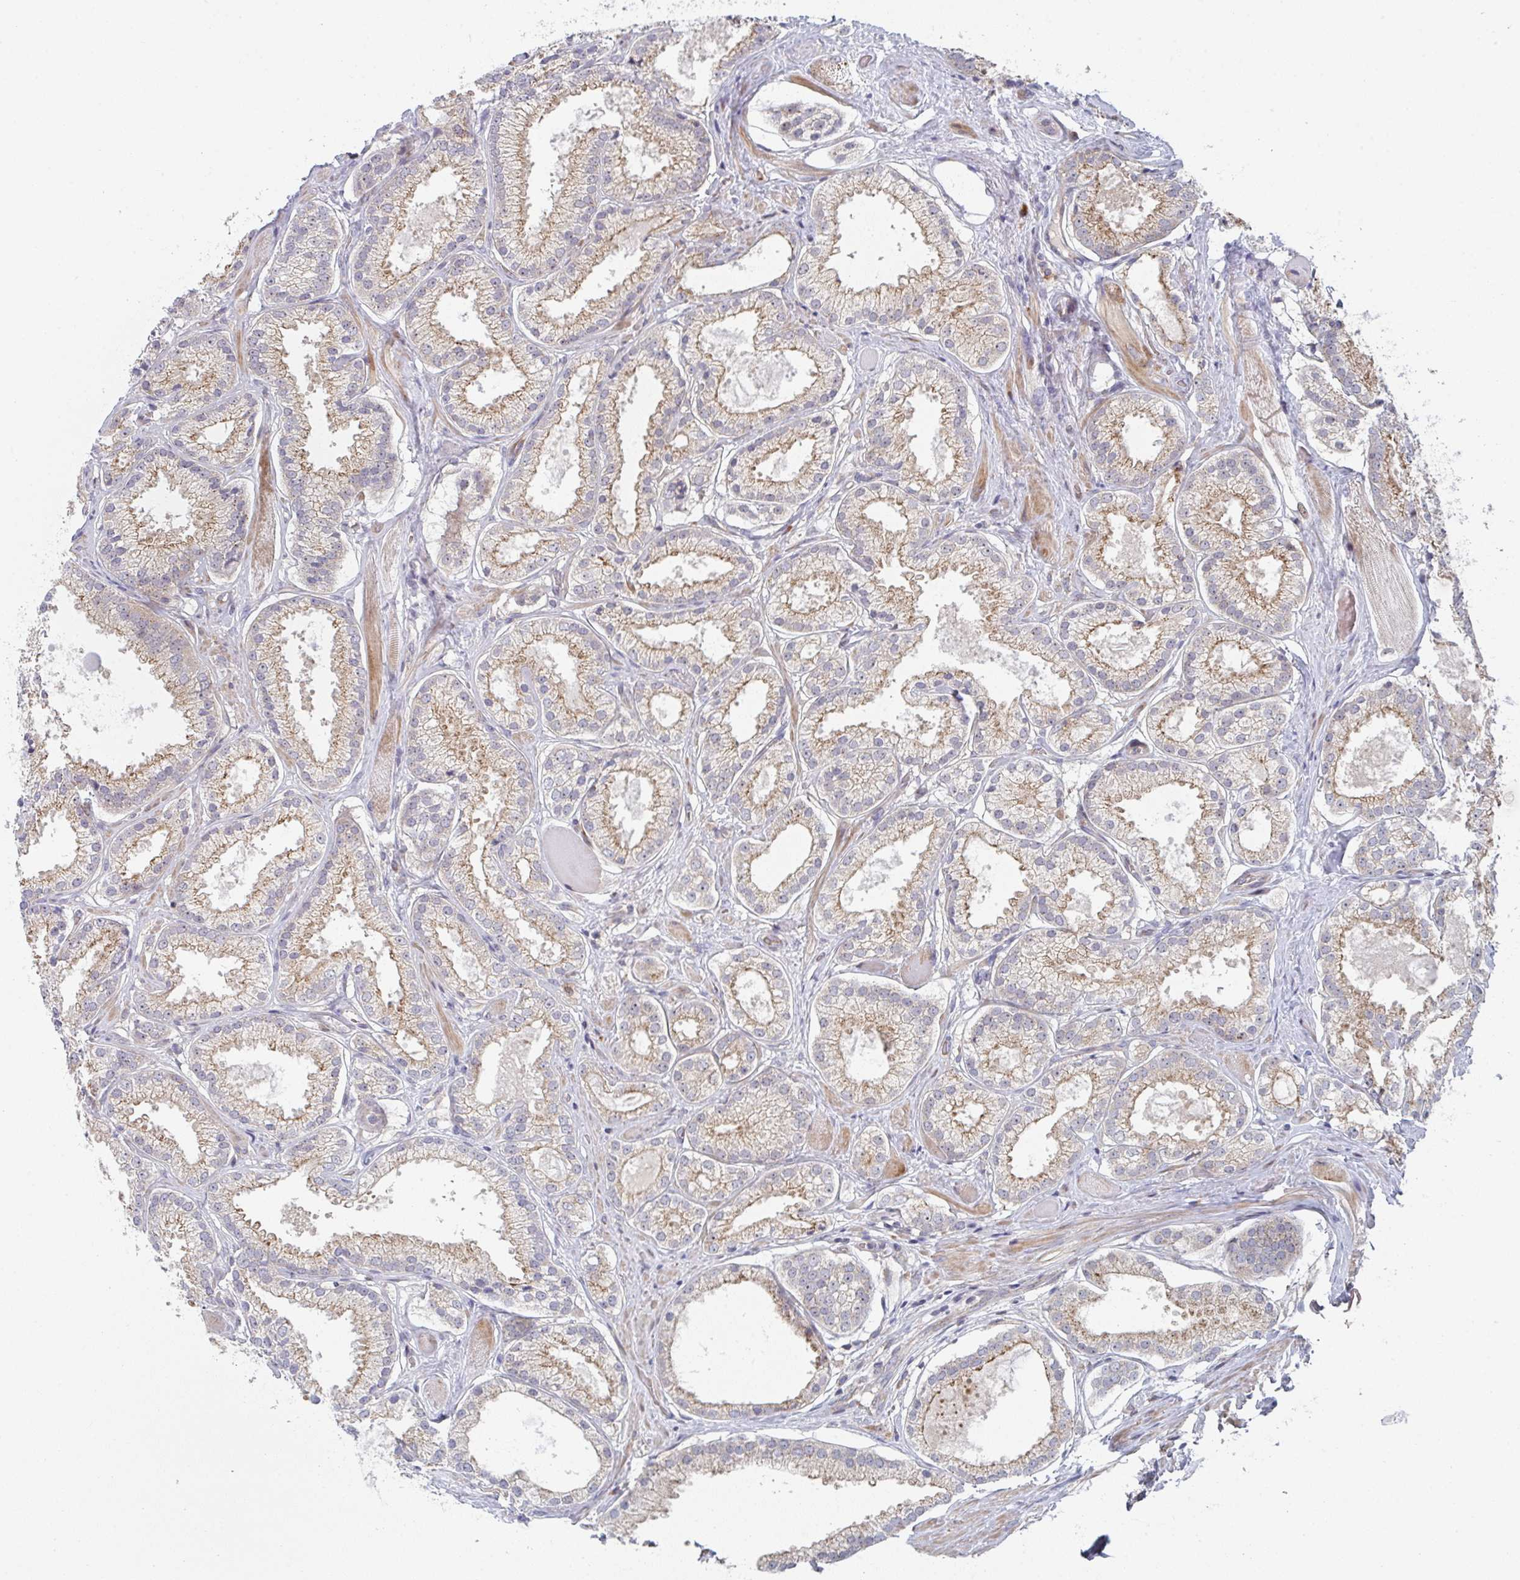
{"staining": {"intensity": "moderate", "quantity": ">75%", "location": "cytoplasmic/membranous"}, "tissue": "prostate cancer", "cell_type": "Tumor cells", "image_type": "cancer", "snomed": [{"axis": "morphology", "description": "Adenocarcinoma, High grade"}, {"axis": "topography", "description": "Prostate"}], "caption": "Immunohistochemistry (DAB) staining of human prostate cancer shows moderate cytoplasmic/membranous protein staining in about >75% of tumor cells.", "gene": "ZNF644", "patient": {"sex": "male", "age": 68}}